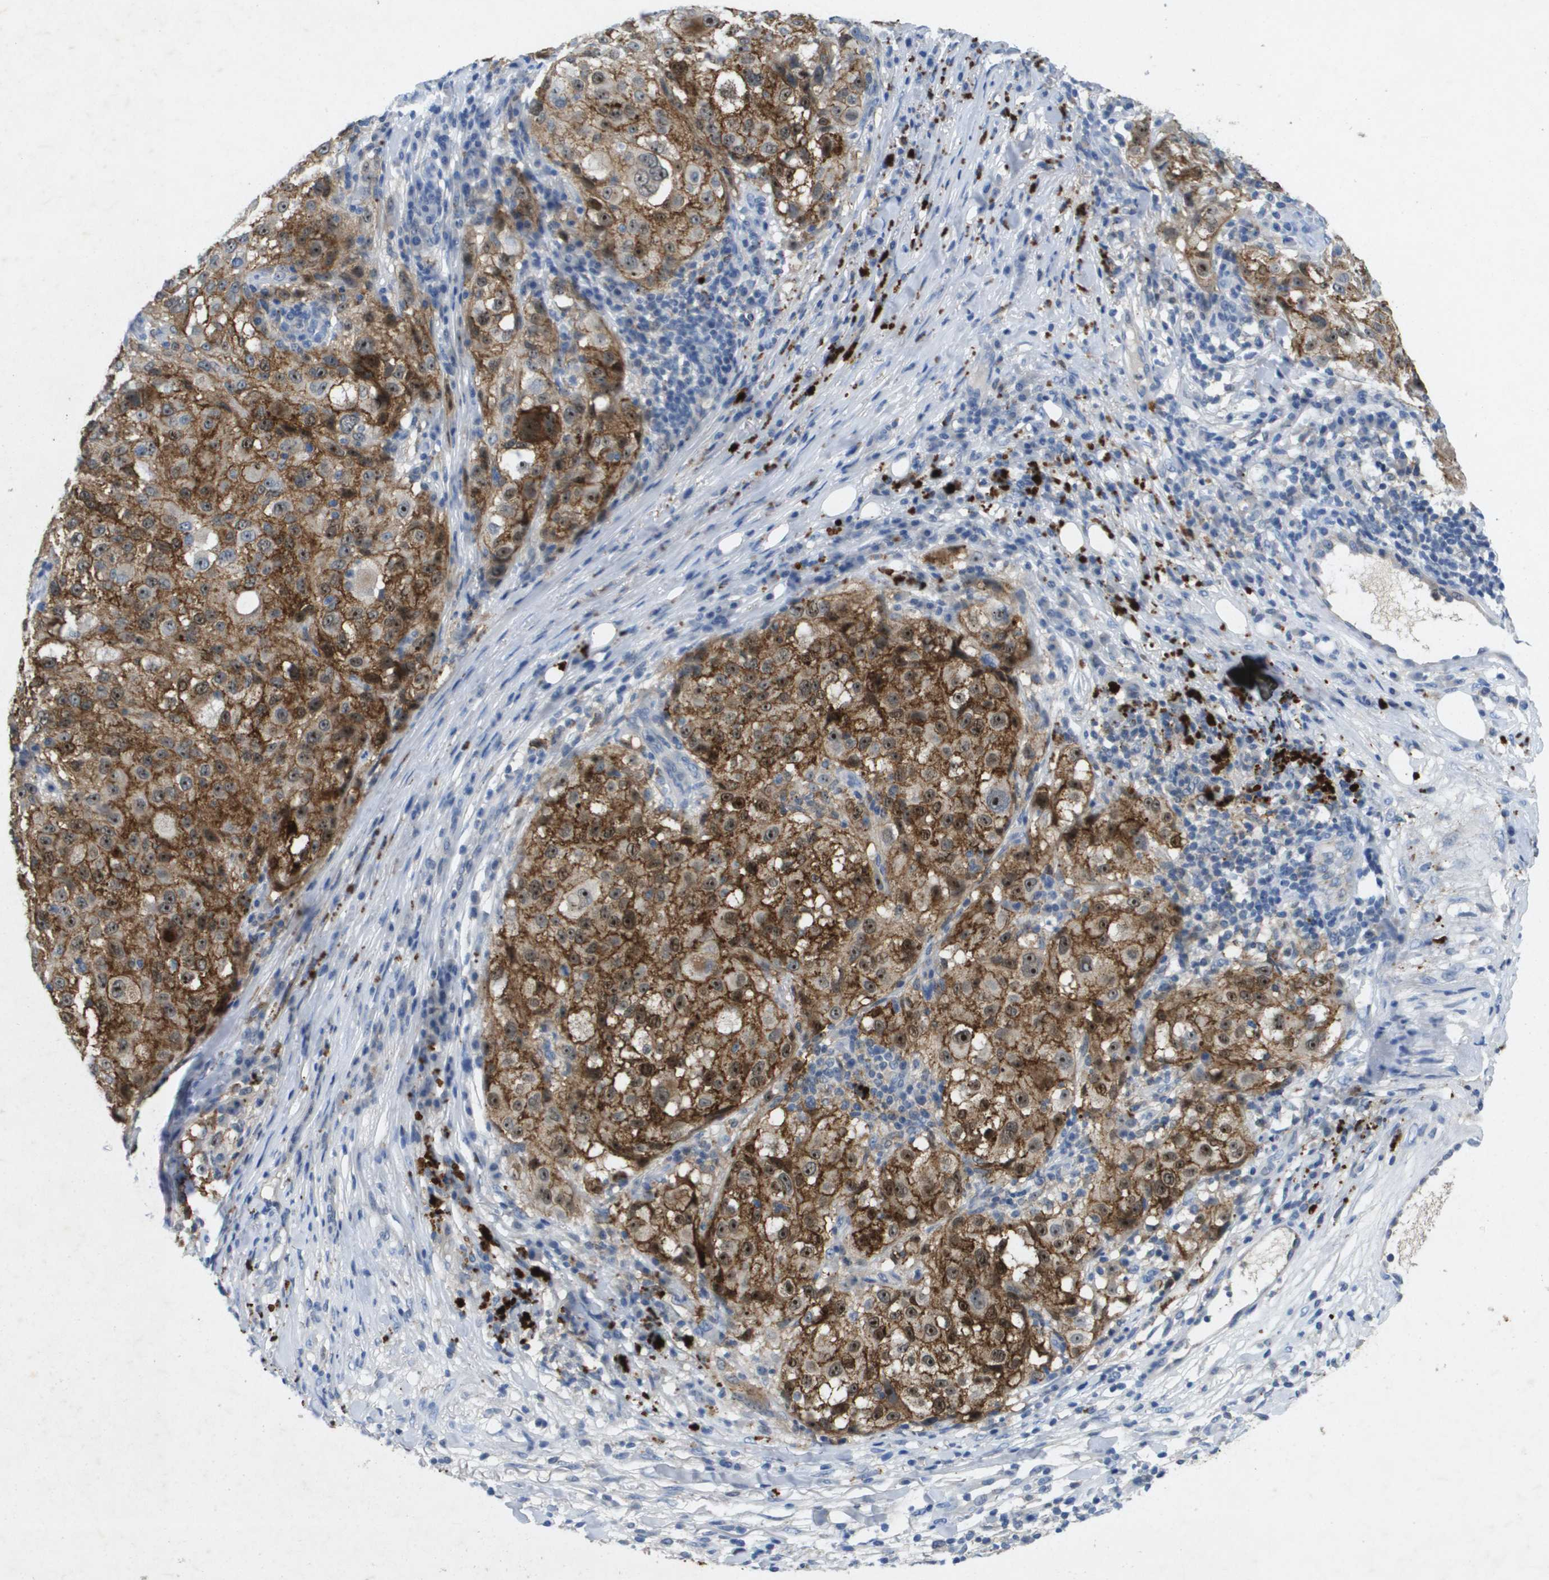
{"staining": {"intensity": "moderate", "quantity": ">75%", "location": "cytoplasmic/membranous,nuclear"}, "tissue": "melanoma", "cell_type": "Tumor cells", "image_type": "cancer", "snomed": [{"axis": "morphology", "description": "Necrosis, NOS"}, {"axis": "morphology", "description": "Malignant melanoma, NOS"}, {"axis": "topography", "description": "Skin"}], "caption": "Immunohistochemistry (IHC) of human malignant melanoma shows medium levels of moderate cytoplasmic/membranous and nuclear positivity in approximately >75% of tumor cells.", "gene": "LIPG", "patient": {"sex": "female", "age": 87}}